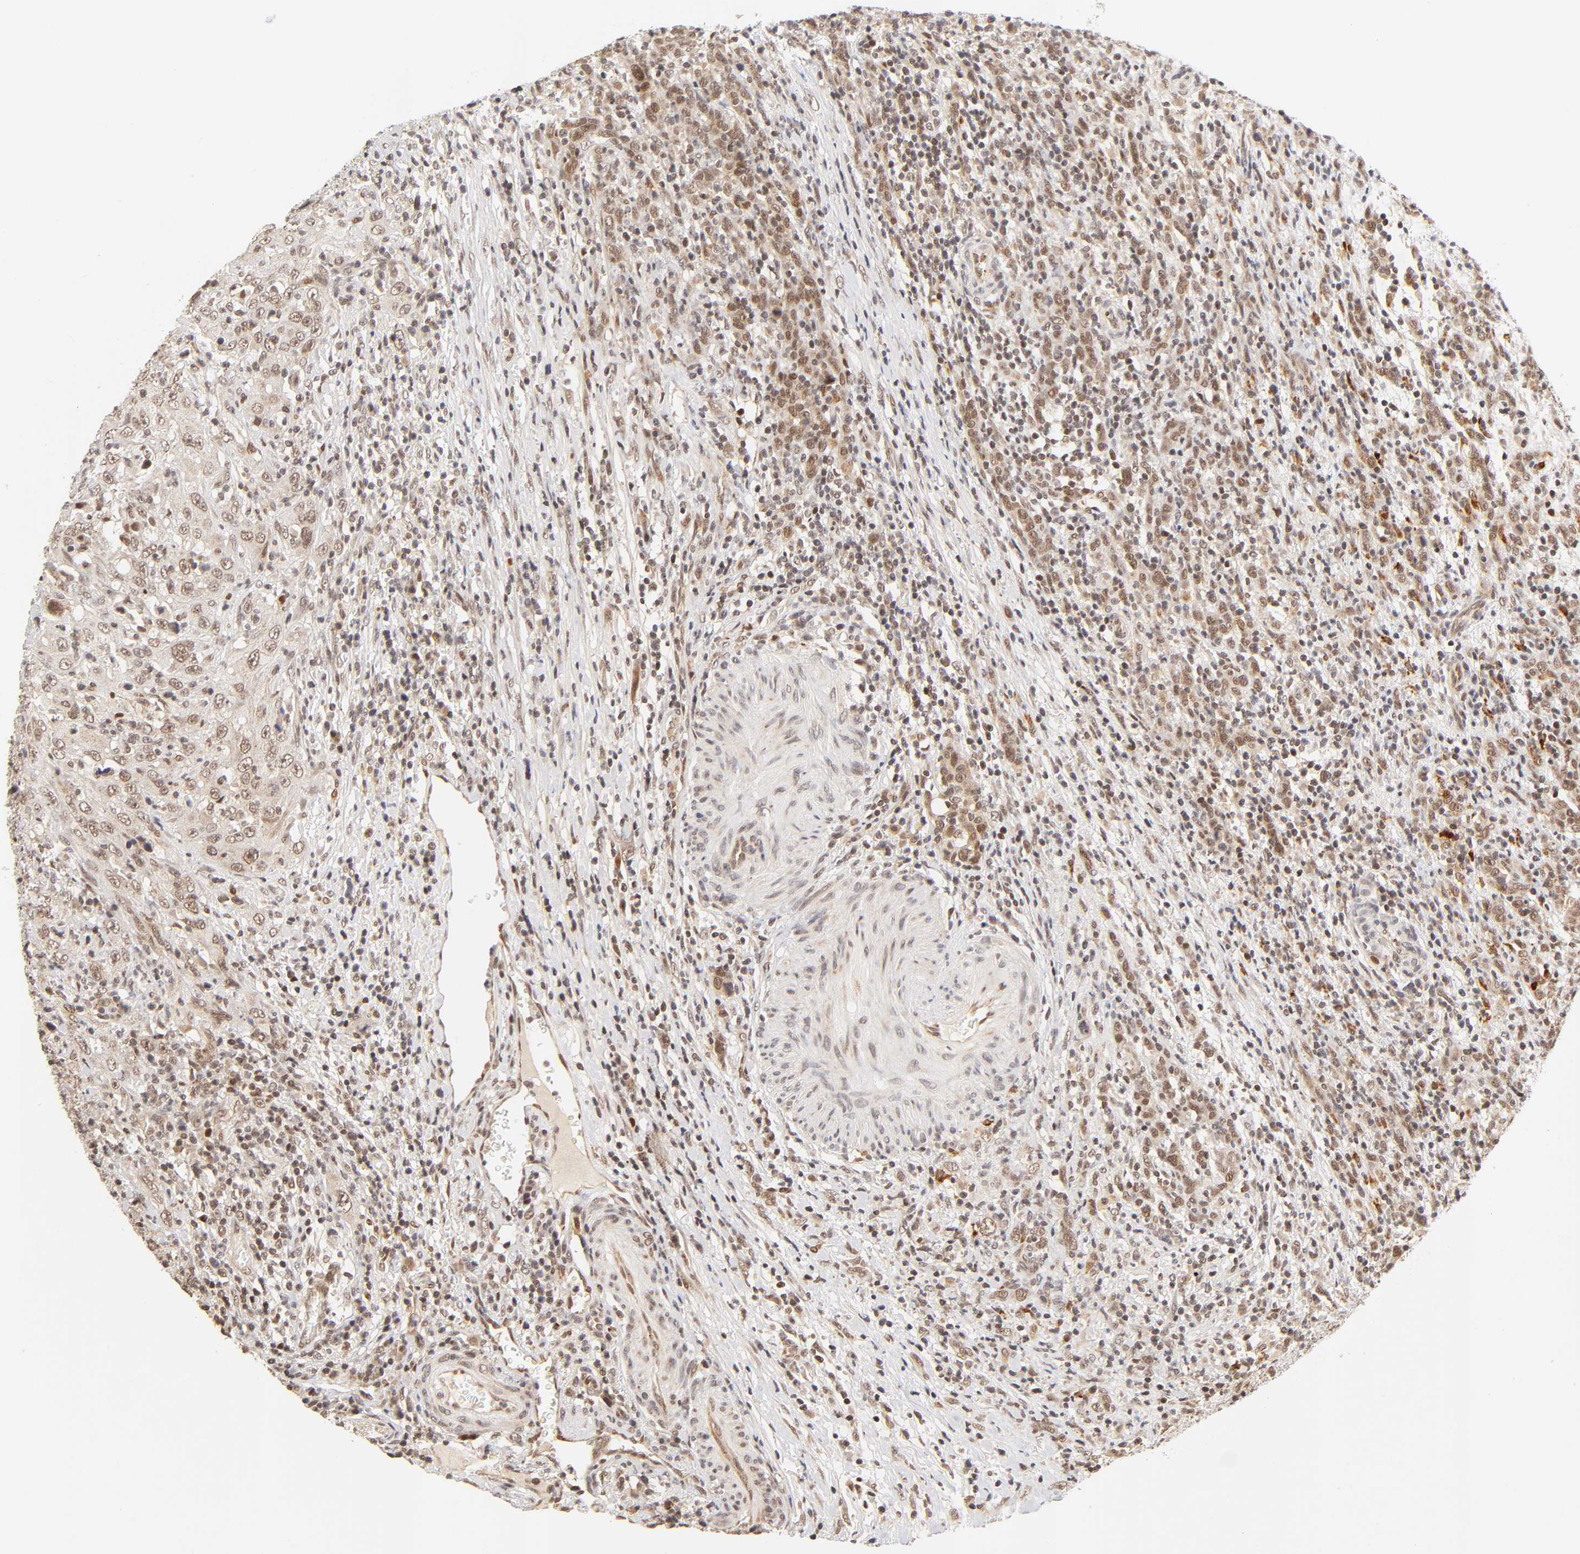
{"staining": {"intensity": "weak", "quantity": "25%-75%", "location": "cytoplasmic/membranous,nuclear"}, "tissue": "urothelial cancer", "cell_type": "Tumor cells", "image_type": "cancer", "snomed": [{"axis": "morphology", "description": "Urothelial carcinoma, High grade"}, {"axis": "topography", "description": "Urinary bladder"}], "caption": "Immunohistochemistry (DAB (3,3'-diaminobenzidine)) staining of high-grade urothelial carcinoma demonstrates weak cytoplasmic/membranous and nuclear protein staining in approximately 25%-75% of tumor cells. (brown staining indicates protein expression, while blue staining denotes nuclei).", "gene": "TAF10", "patient": {"sex": "male", "age": 61}}